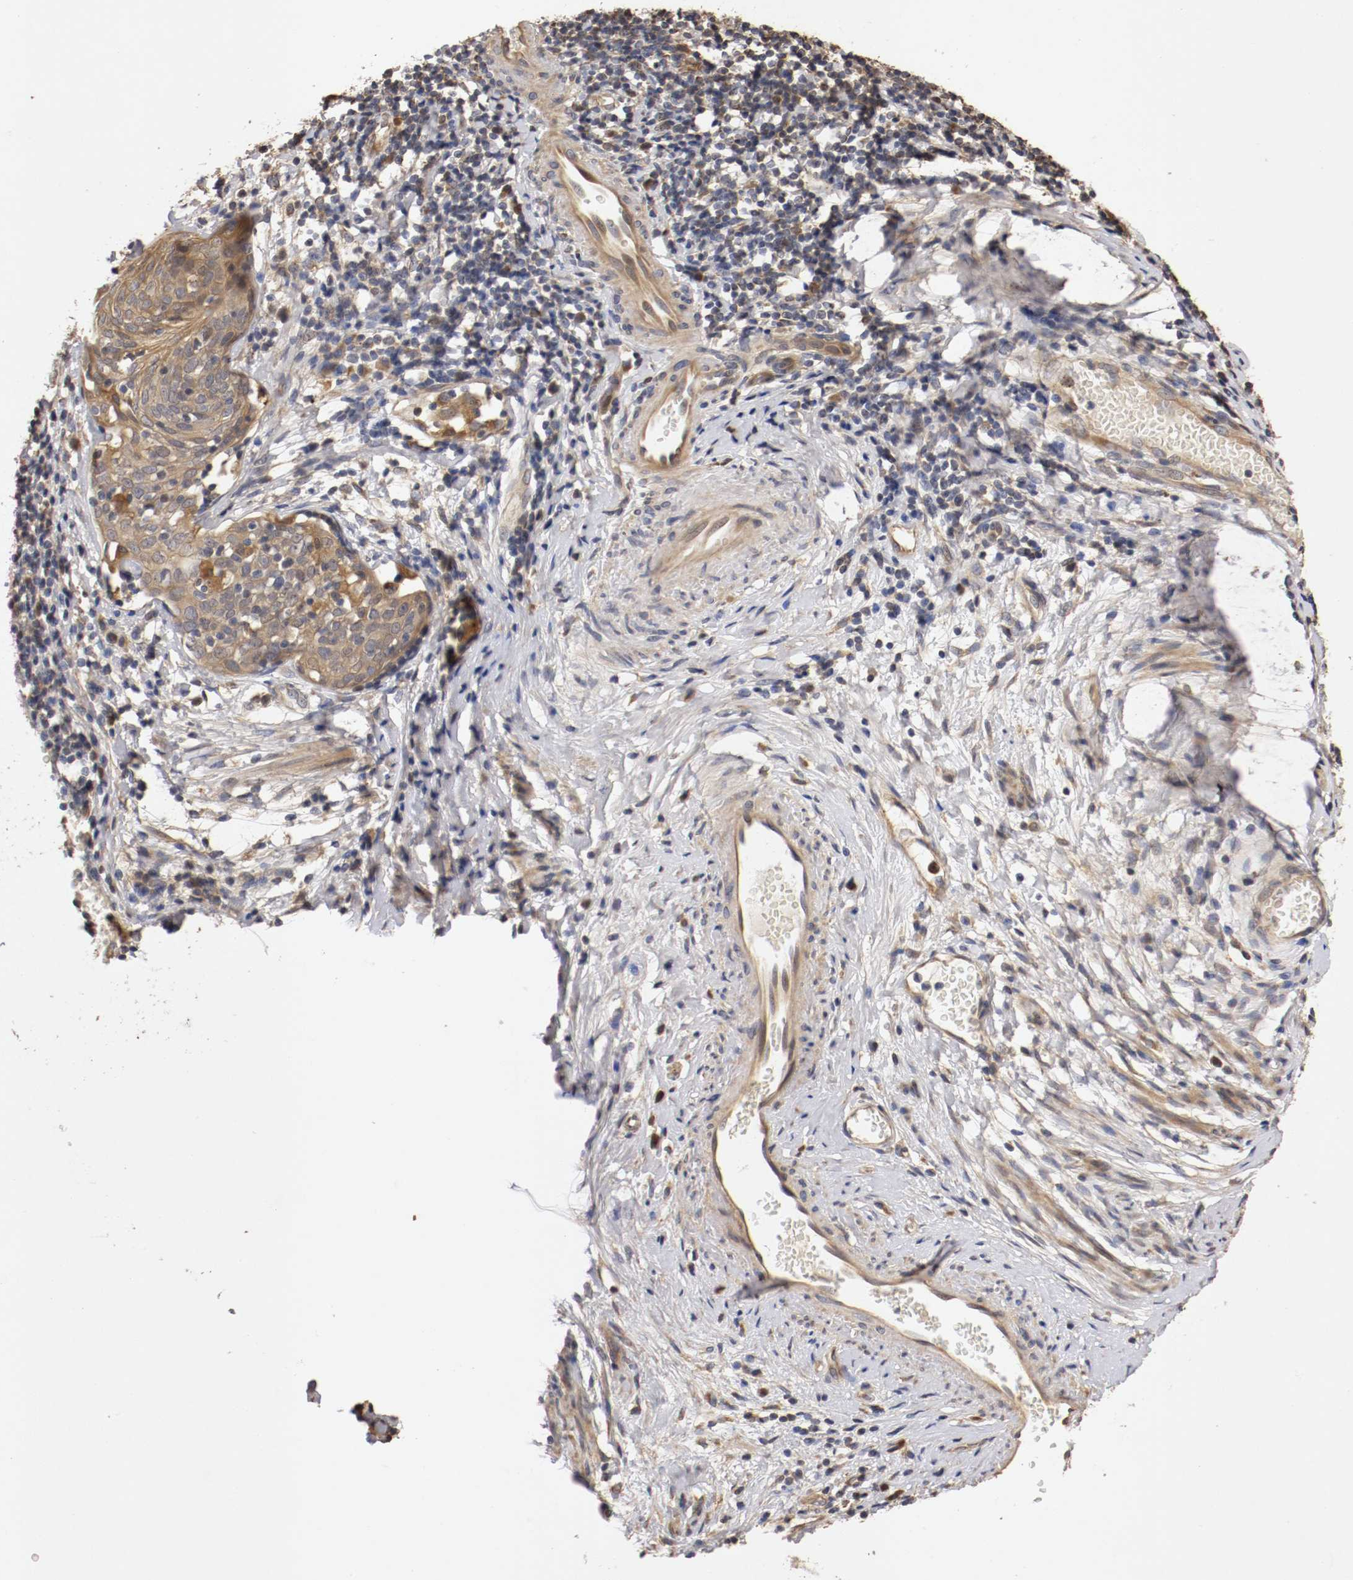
{"staining": {"intensity": "moderate", "quantity": ">75%", "location": "cytoplasmic/membranous"}, "tissue": "cervical cancer", "cell_type": "Tumor cells", "image_type": "cancer", "snomed": [{"axis": "morphology", "description": "Normal tissue, NOS"}, {"axis": "morphology", "description": "Squamous cell carcinoma, NOS"}, {"axis": "topography", "description": "Cervix"}], "caption": "A micrograph of human squamous cell carcinoma (cervical) stained for a protein demonstrates moderate cytoplasmic/membranous brown staining in tumor cells. The staining is performed using DAB brown chromogen to label protein expression. The nuclei are counter-stained blue using hematoxylin.", "gene": "VEZT", "patient": {"sex": "female", "age": 67}}